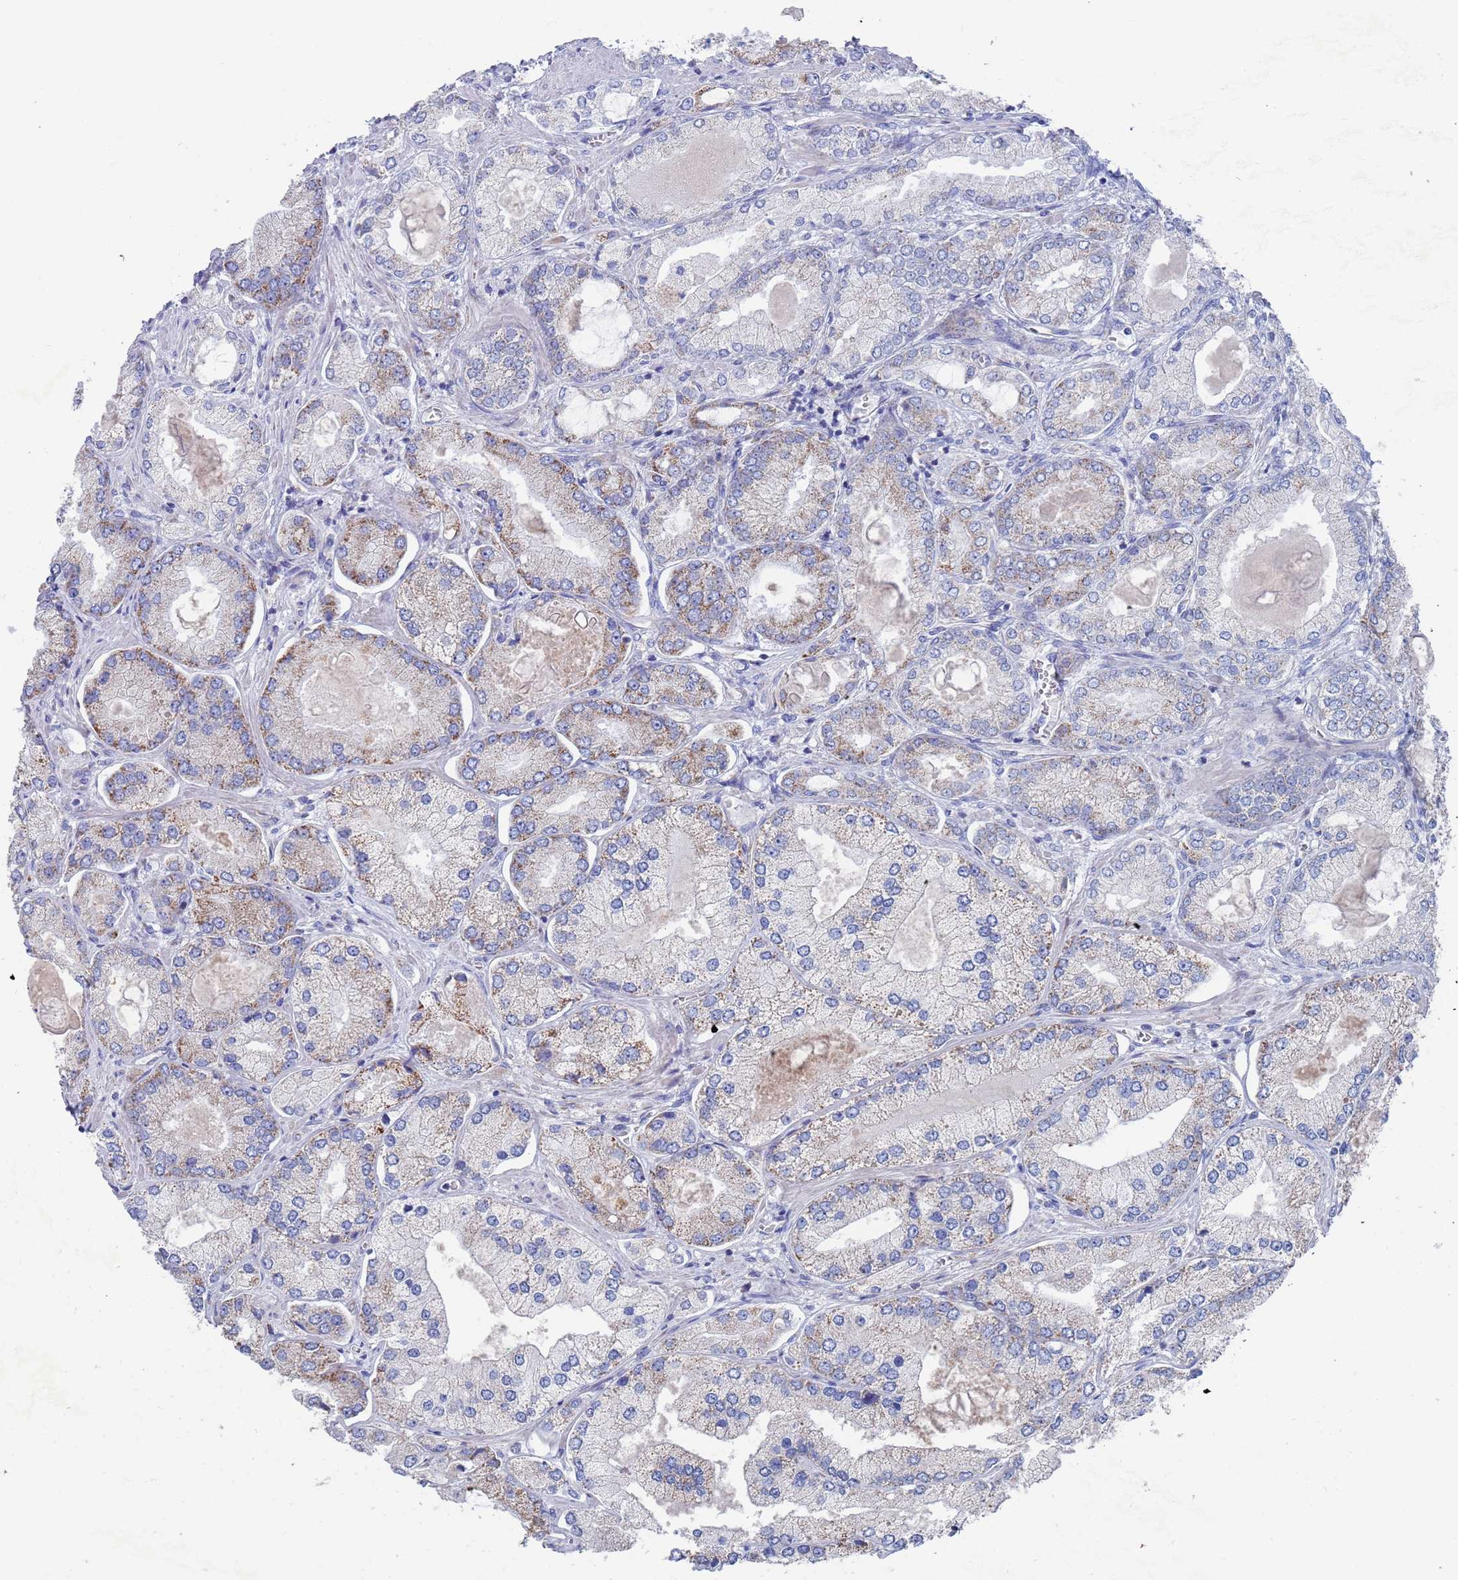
{"staining": {"intensity": "weak", "quantity": "25%-75%", "location": "cytoplasmic/membranous"}, "tissue": "prostate cancer", "cell_type": "Tumor cells", "image_type": "cancer", "snomed": [{"axis": "morphology", "description": "Adenocarcinoma, High grade"}, {"axis": "topography", "description": "Prostate"}], "caption": "Tumor cells reveal low levels of weak cytoplasmic/membranous expression in about 25%-75% of cells in prostate cancer.", "gene": "MRPL22", "patient": {"sex": "male", "age": 68}}